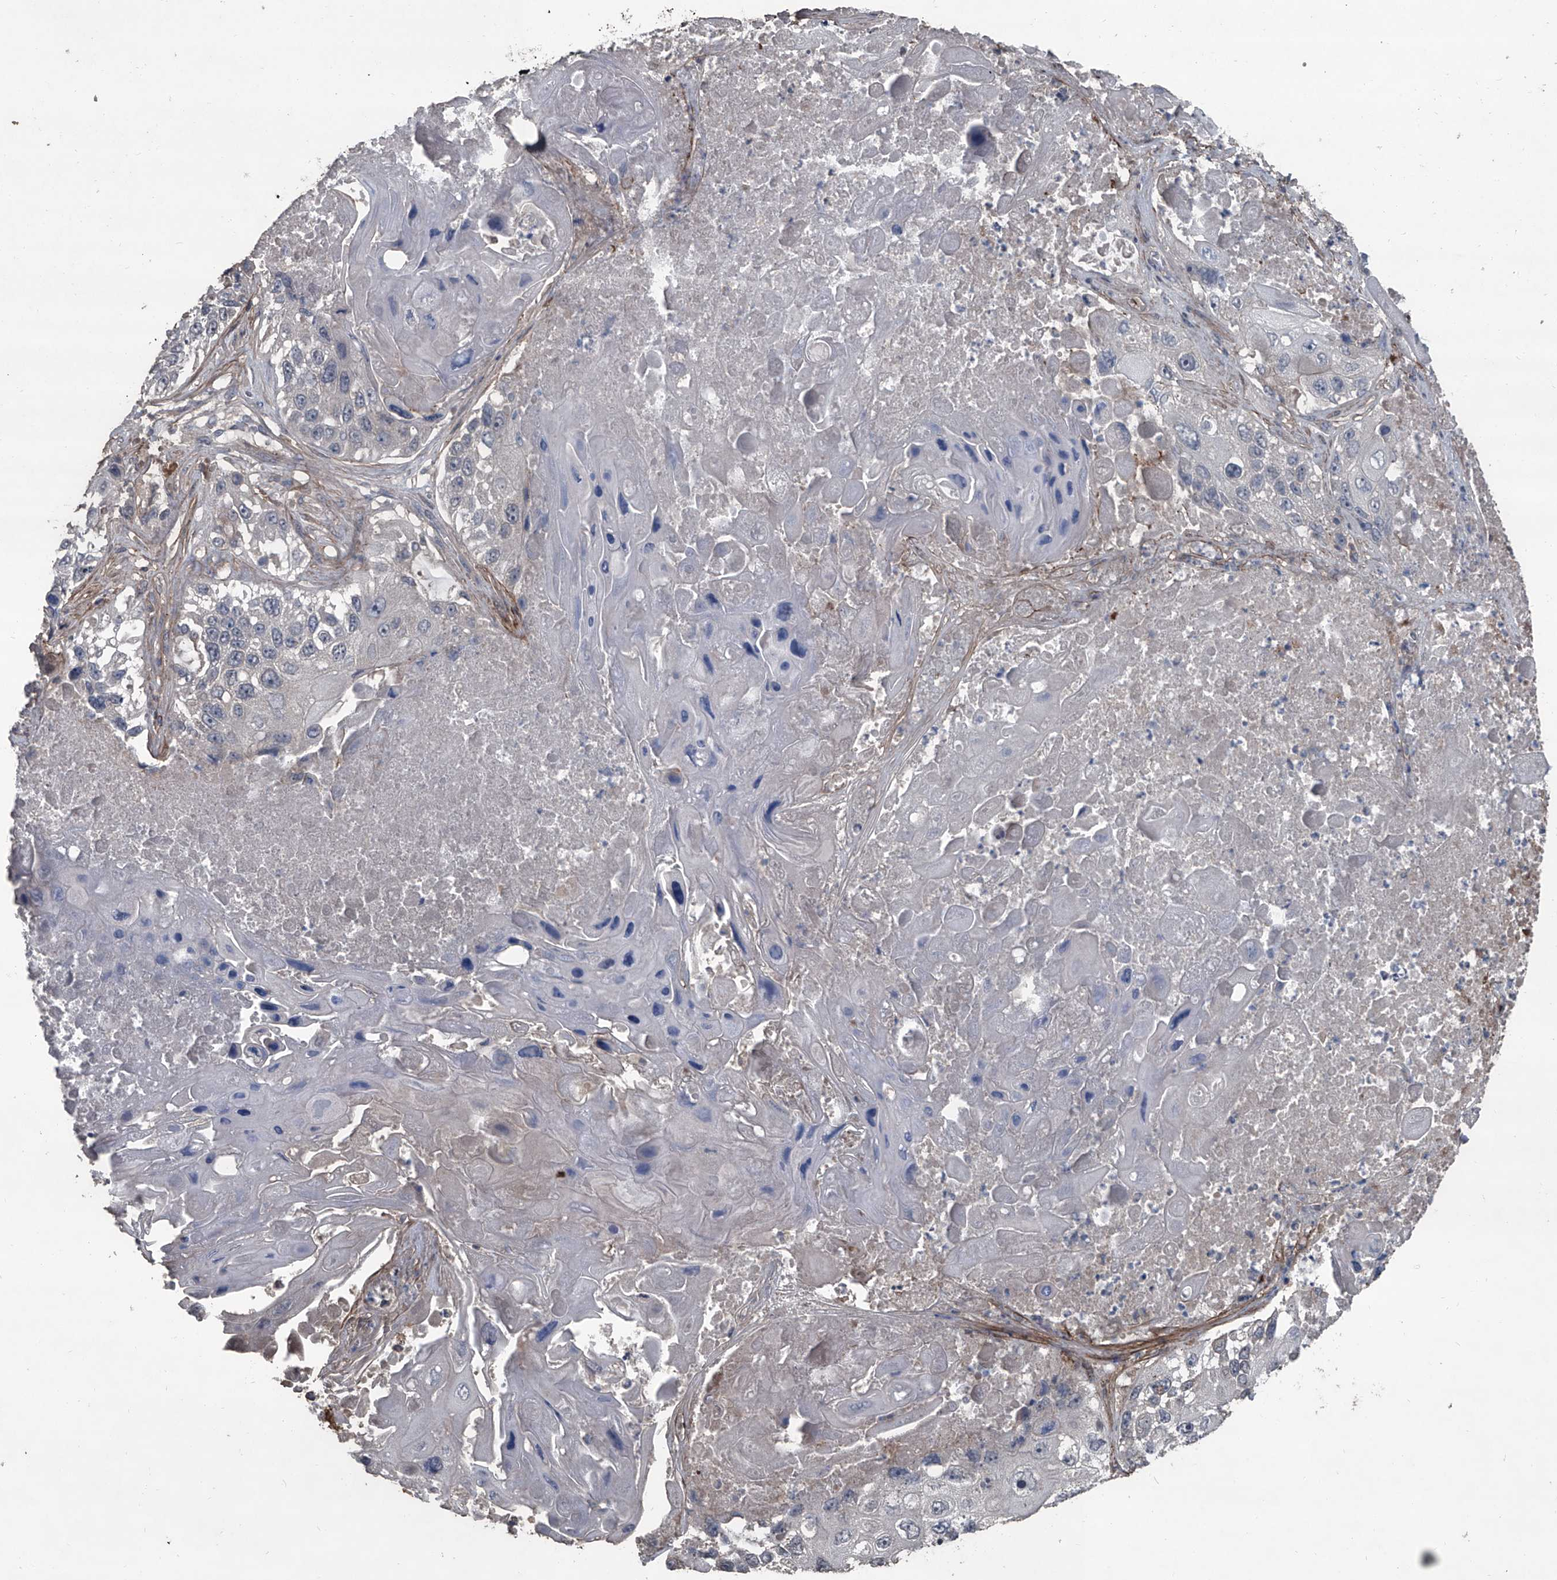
{"staining": {"intensity": "negative", "quantity": "none", "location": "none"}, "tissue": "lung cancer", "cell_type": "Tumor cells", "image_type": "cancer", "snomed": [{"axis": "morphology", "description": "Squamous cell carcinoma, NOS"}, {"axis": "topography", "description": "Lung"}], "caption": "A histopathology image of human lung squamous cell carcinoma is negative for staining in tumor cells. (Immunohistochemistry, brightfield microscopy, high magnification).", "gene": "OARD1", "patient": {"sex": "male", "age": 61}}